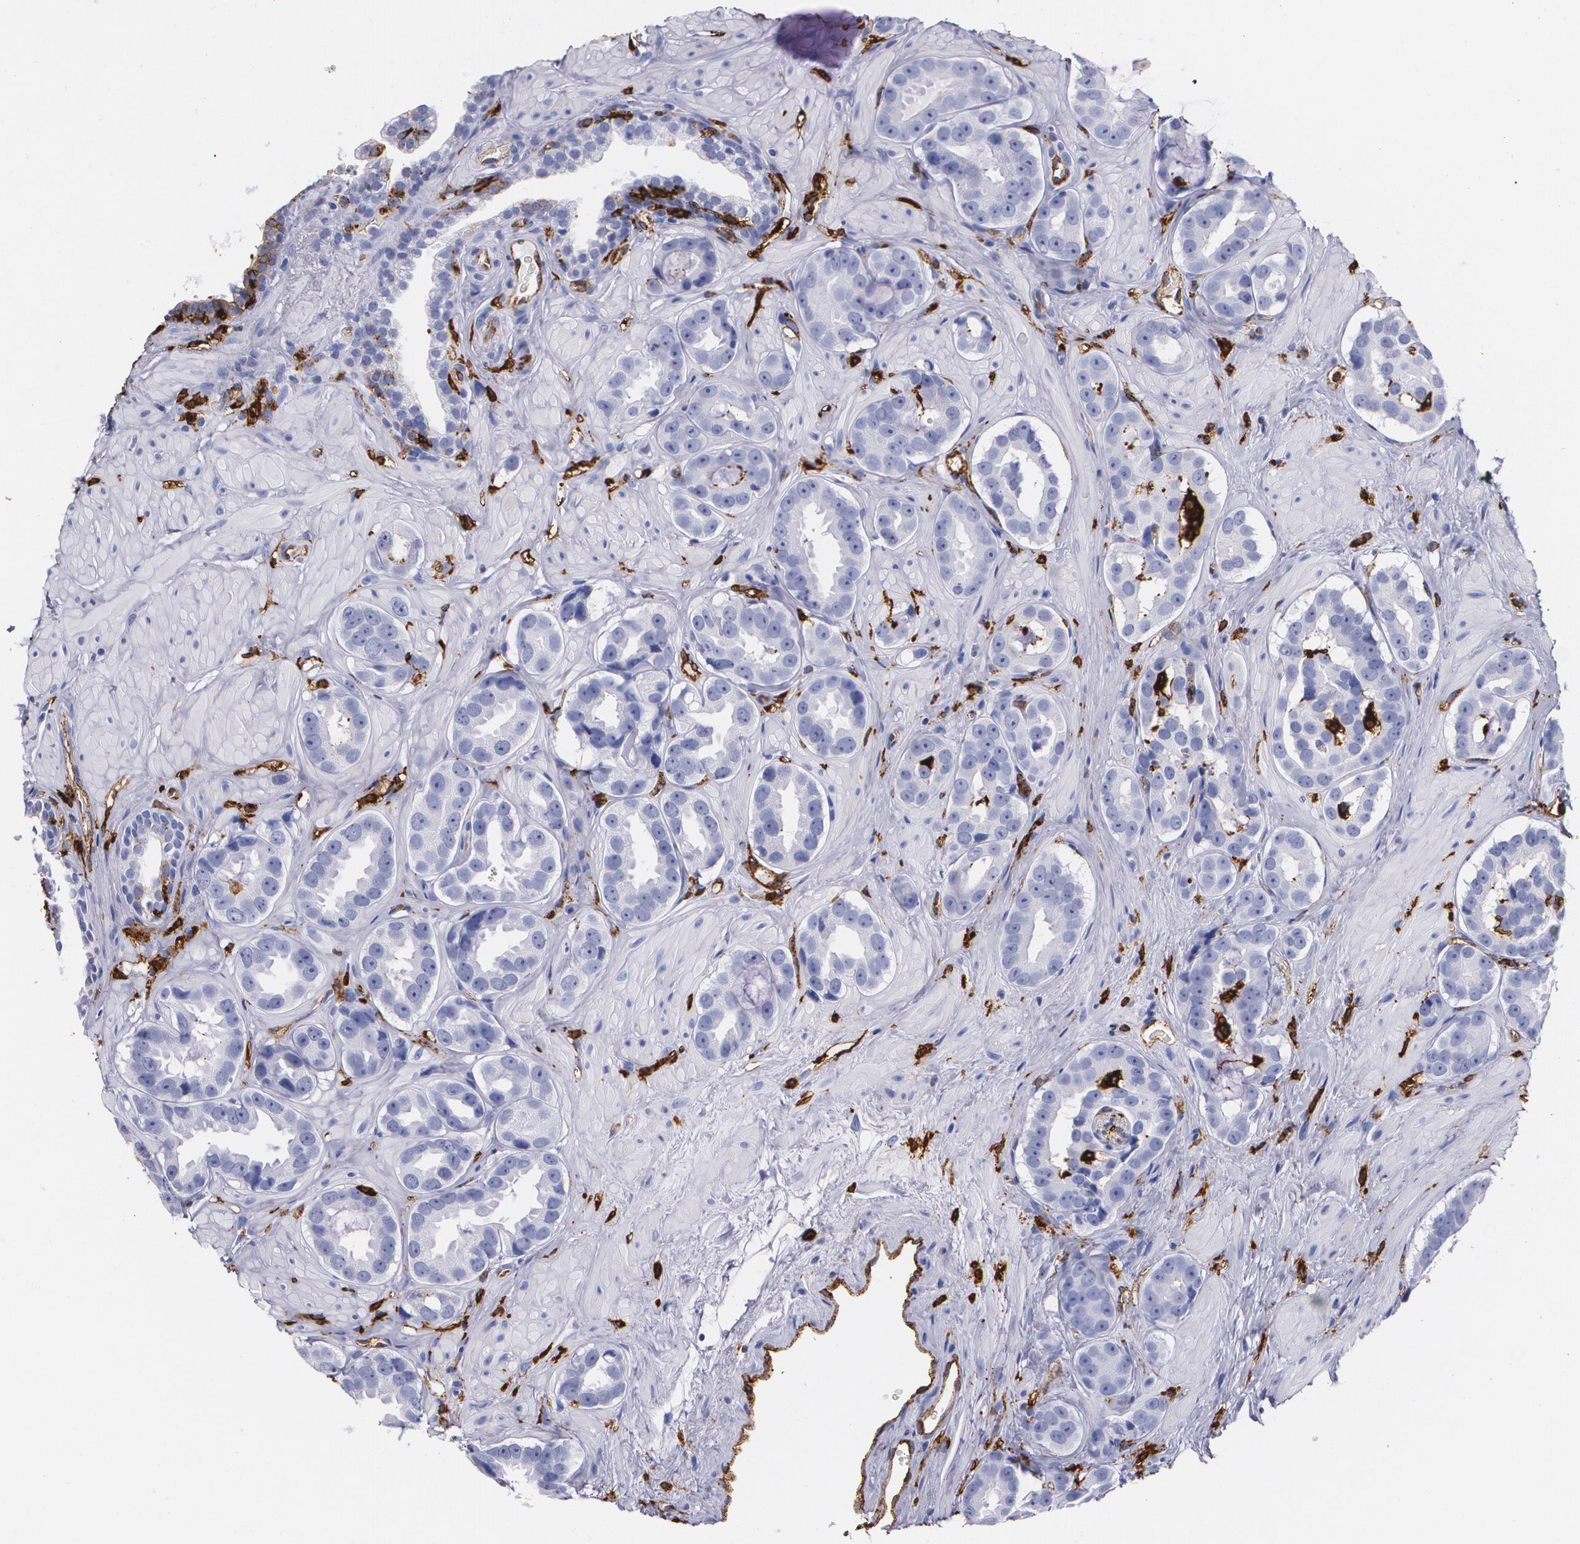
{"staining": {"intensity": "negative", "quantity": "none", "location": "none"}, "tissue": "prostate cancer", "cell_type": "Tumor cells", "image_type": "cancer", "snomed": [{"axis": "morphology", "description": "Adenocarcinoma, Low grade"}, {"axis": "topography", "description": "Prostate"}], "caption": "IHC image of neoplastic tissue: adenocarcinoma (low-grade) (prostate) stained with DAB (3,3'-diaminobenzidine) shows no significant protein staining in tumor cells. (Immunohistochemistry (ihc), brightfield microscopy, high magnification).", "gene": "HLA-DRA", "patient": {"sex": "male", "age": 59}}